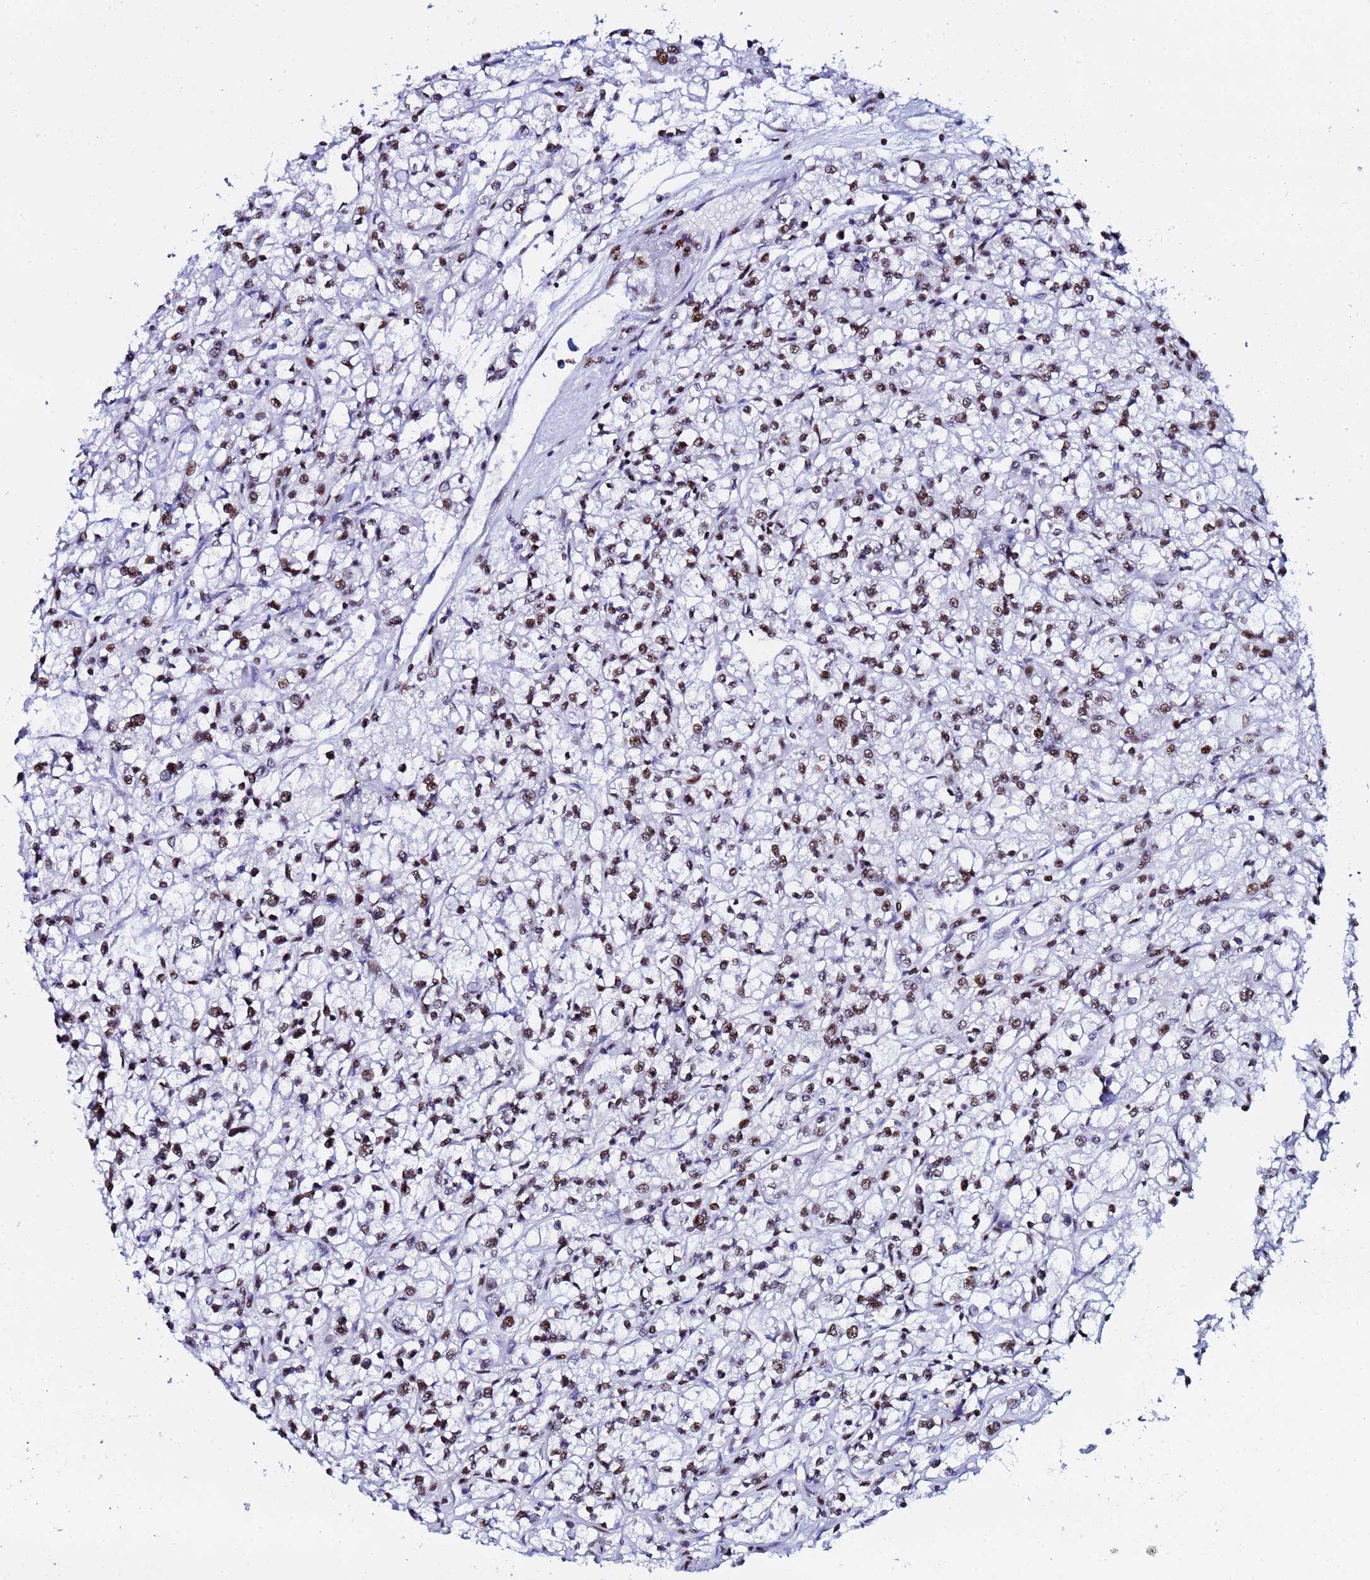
{"staining": {"intensity": "moderate", "quantity": ">75%", "location": "nuclear"}, "tissue": "renal cancer", "cell_type": "Tumor cells", "image_type": "cancer", "snomed": [{"axis": "morphology", "description": "Adenocarcinoma, NOS"}, {"axis": "topography", "description": "Kidney"}], "caption": "Immunohistochemistry (IHC) photomicrograph of neoplastic tissue: human renal cancer stained using IHC displays medium levels of moderate protein expression localized specifically in the nuclear of tumor cells, appearing as a nuclear brown color.", "gene": "SNRPA1", "patient": {"sex": "female", "age": 59}}